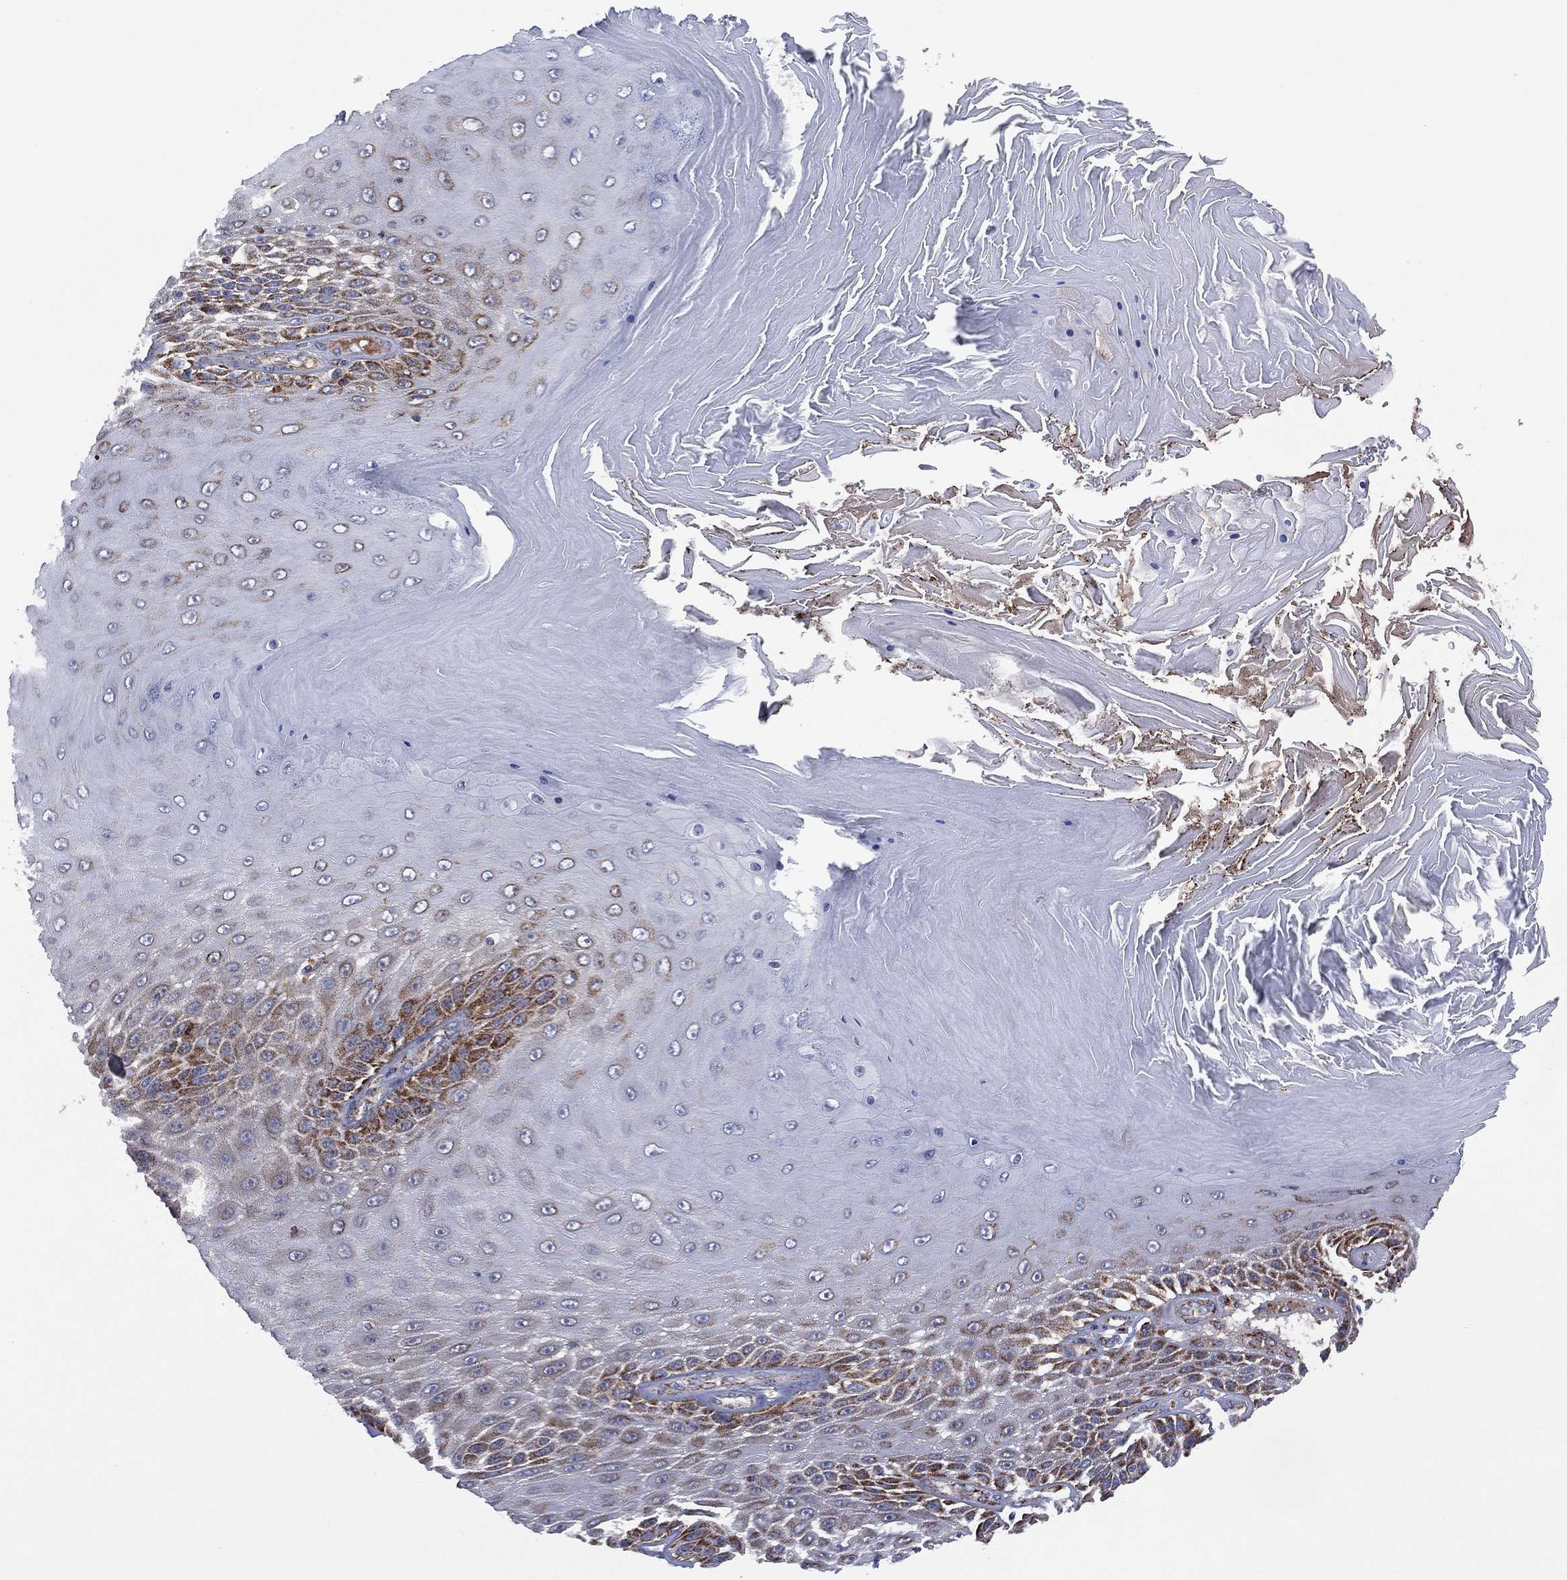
{"staining": {"intensity": "strong", "quantity": "<25%", "location": "cytoplasmic/membranous"}, "tissue": "skin cancer", "cell_type": "Tumor cells", "image_type": "cancer", "snomed": [{"axis": "morphology", "description": "Squamous cell carcinoma, NOS"}, {"axis": "topography", "description": "Skin"}], "caption": "Skin cancer stained with DAB IHC exhibits medium levels of strong cytoplasmic/membranous expression in about <25% of tumor cells.", "gene": "PPP2R5A", "patient": {"sex": "male", "age": 62}}